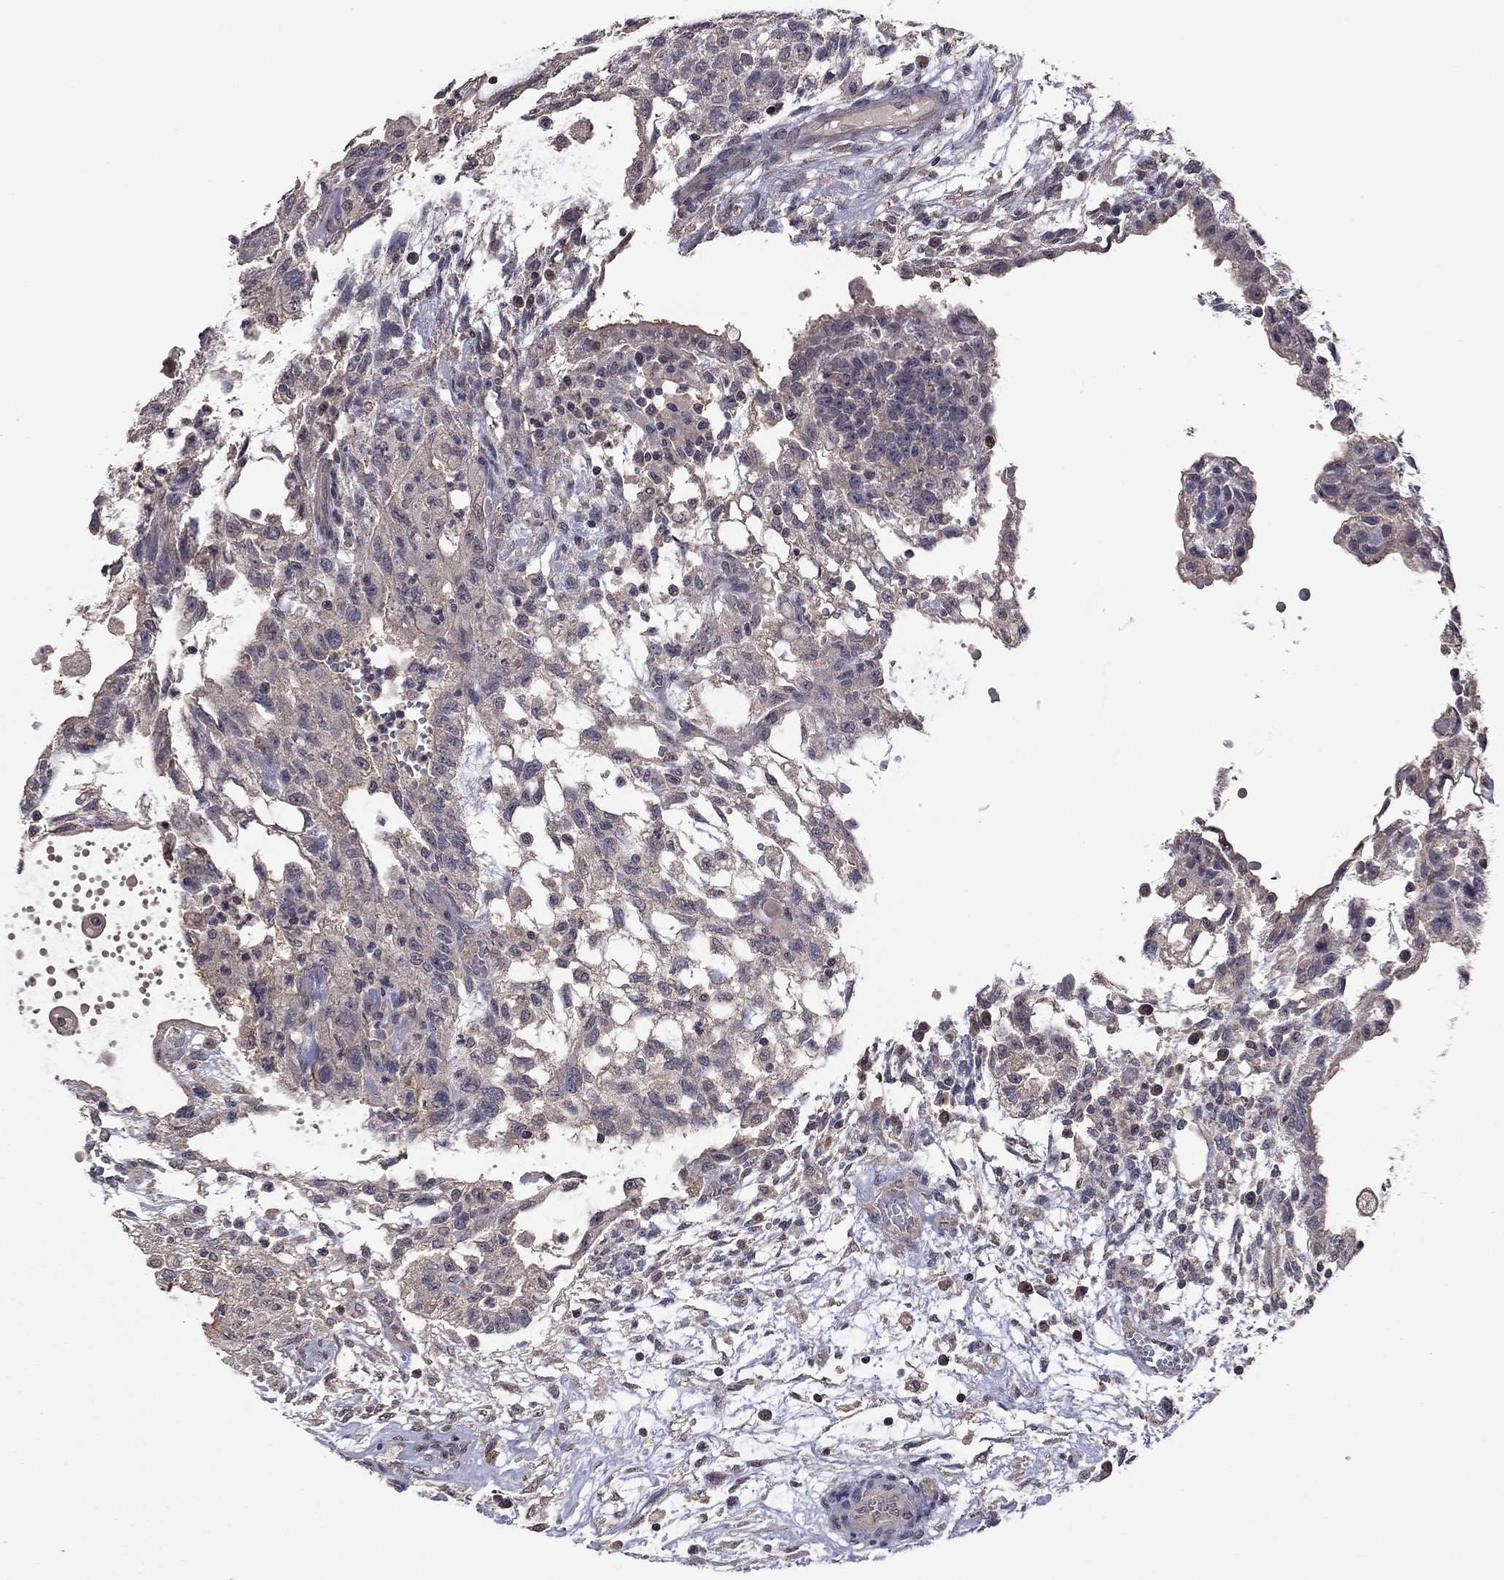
{"staining": {"intensity": "negative", "quantity": "none", "location": "none"}, "tissue": "testis cancer", "cell_type": "Tumor cells", "image_type": "cancer", "snomed": [{"axis": "morphology", "description": "Carcinoma, Embryonal, NOS"}, {"axis": "topography", "description": "Testis"}], "caption": "This is an IHC micrograph of human testis cancer (embryonal carcinoma). There is no positivity in tumor cells.", "gene": "TSNARE1", "patient": {"sex": "male", "age": 32}}